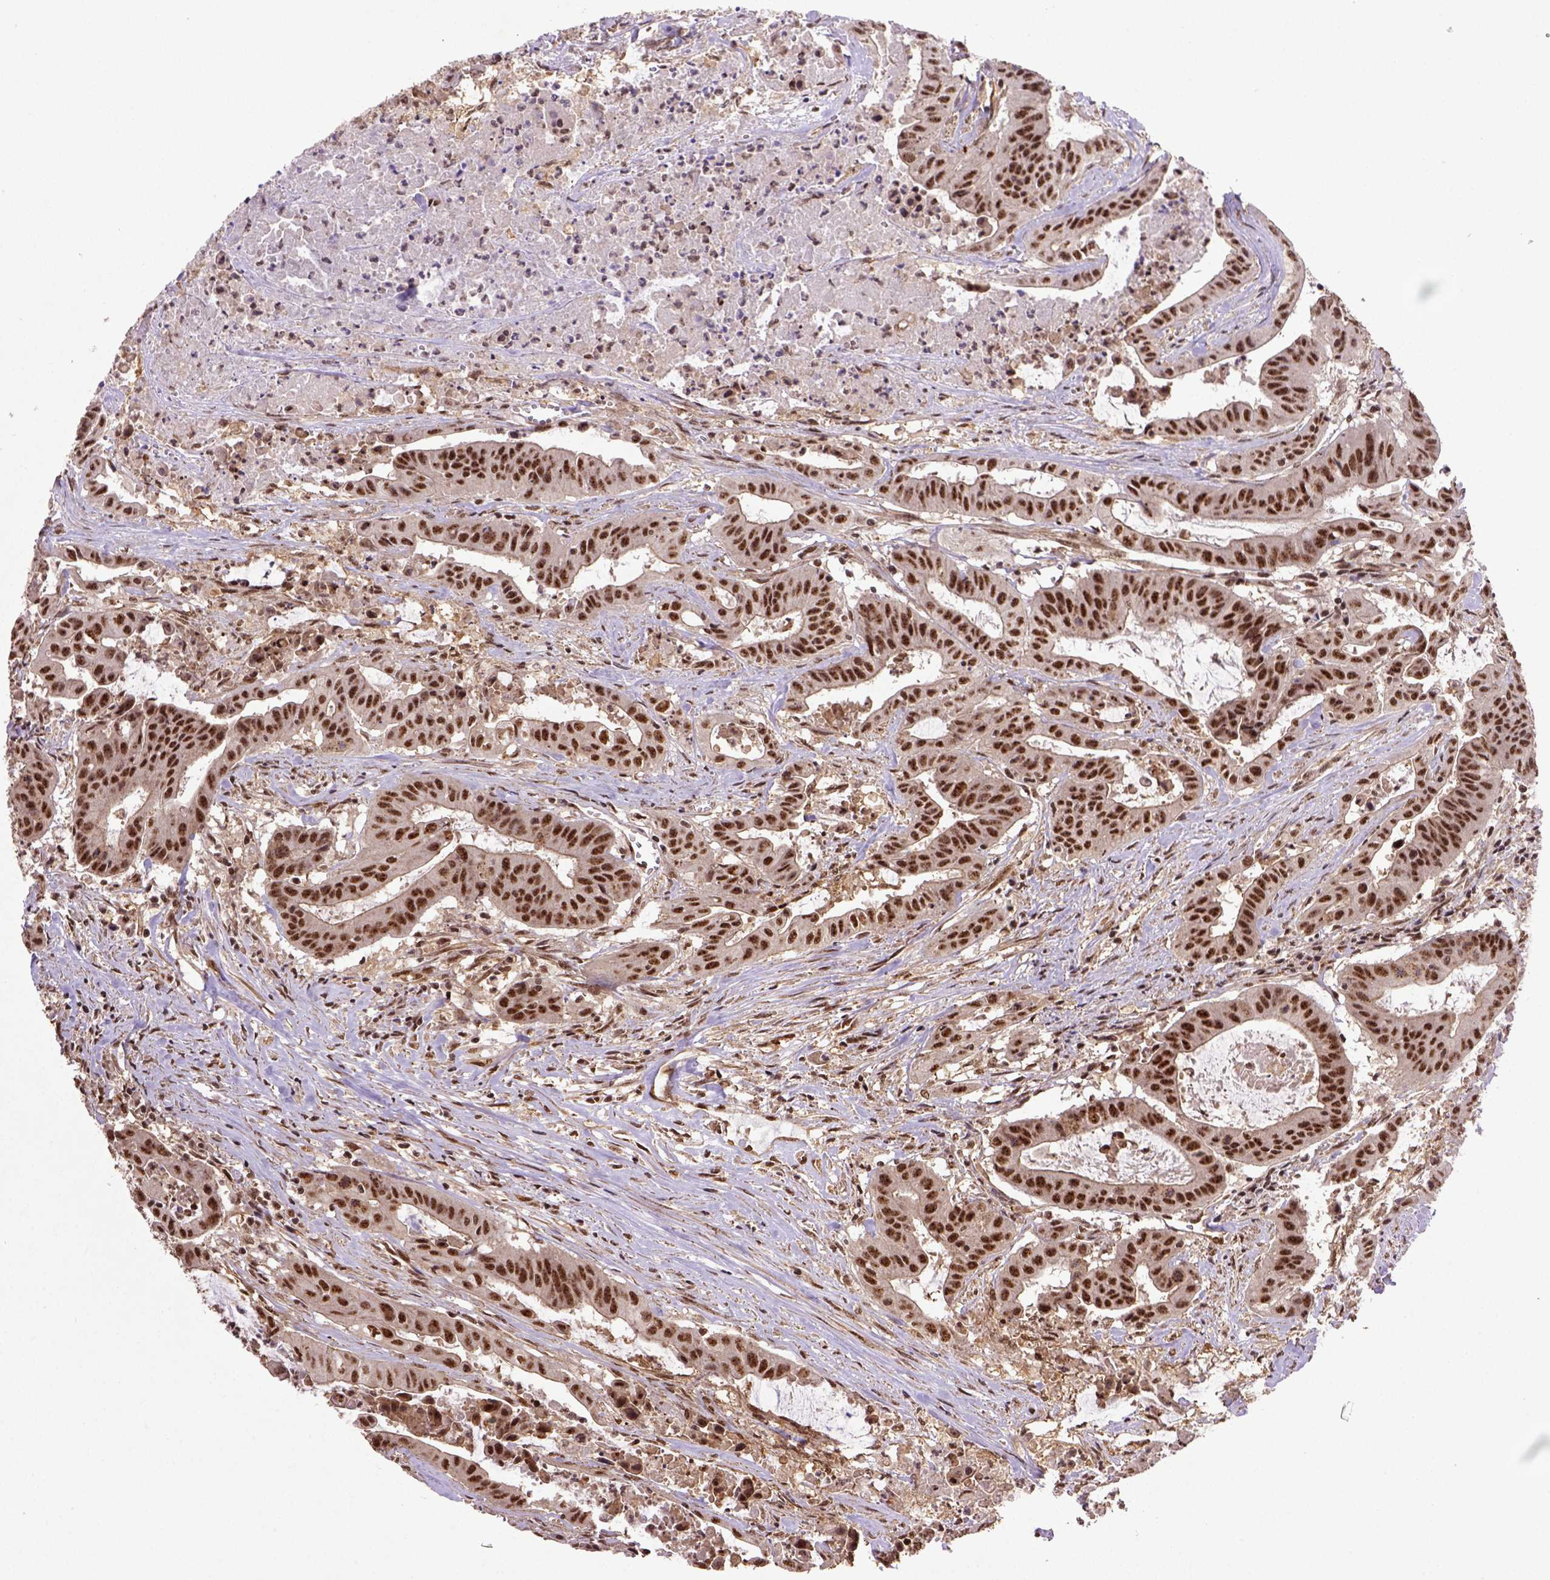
{"staining": {"intensity": "strong", "quantity": ">75%", "location": "nuclear"}, "tissue": "colorectal cancer", "cell_type": "Tumor cells", "image_type": "cancer", "snomed": [{"axis": "morphology", "description": "Adenocarcinoma, NOS"}, {"axis": "topography", "description": "Colon"}], "caption": "The micrograph shows staining of colorectal adenocarcinoma, revealing strong nuclear protein expression (brown color) within tumor cells.", "gene": "PPIG", "patient": {"sex": "male", "age": 33}}